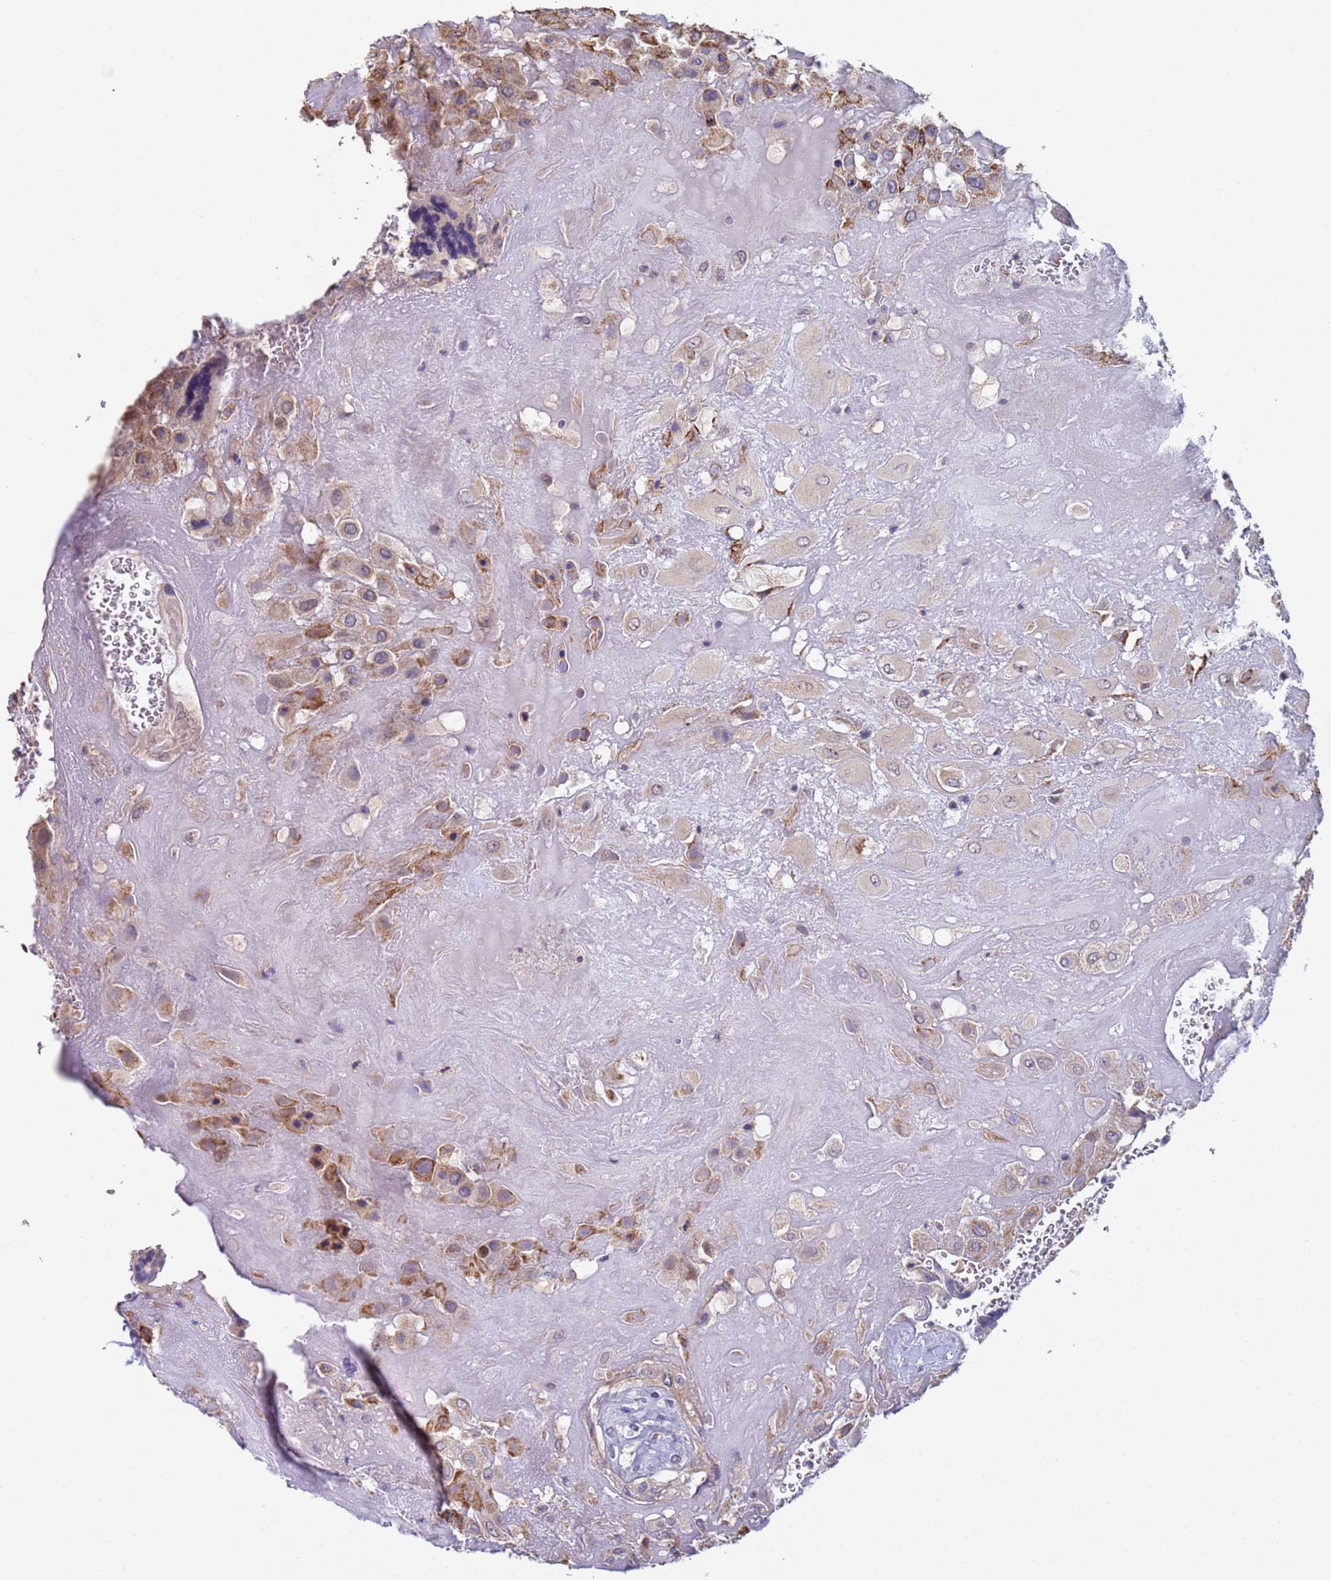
{"staining": {"intensity": "moderate", "quantity": "<25%", "location": "cytoplasmic/membranous"}, "tissue": "placenta", "cell_type": "Decidual cells", "image_type": "normal", "snomed": [{"axis": "morphology", "description": "Normal tissue, NOS"}, {"axis": "topography", "description": "Placenta"}], "caption": "Protein staining by immunohistochemistry (IHC) displays moderate cytoplasmic/membranous positivity in approximately <25% of decidual cells in unremarkable placenta.", "gene": "CLHC1", "patient": {"sex": "female", "age": 37}}